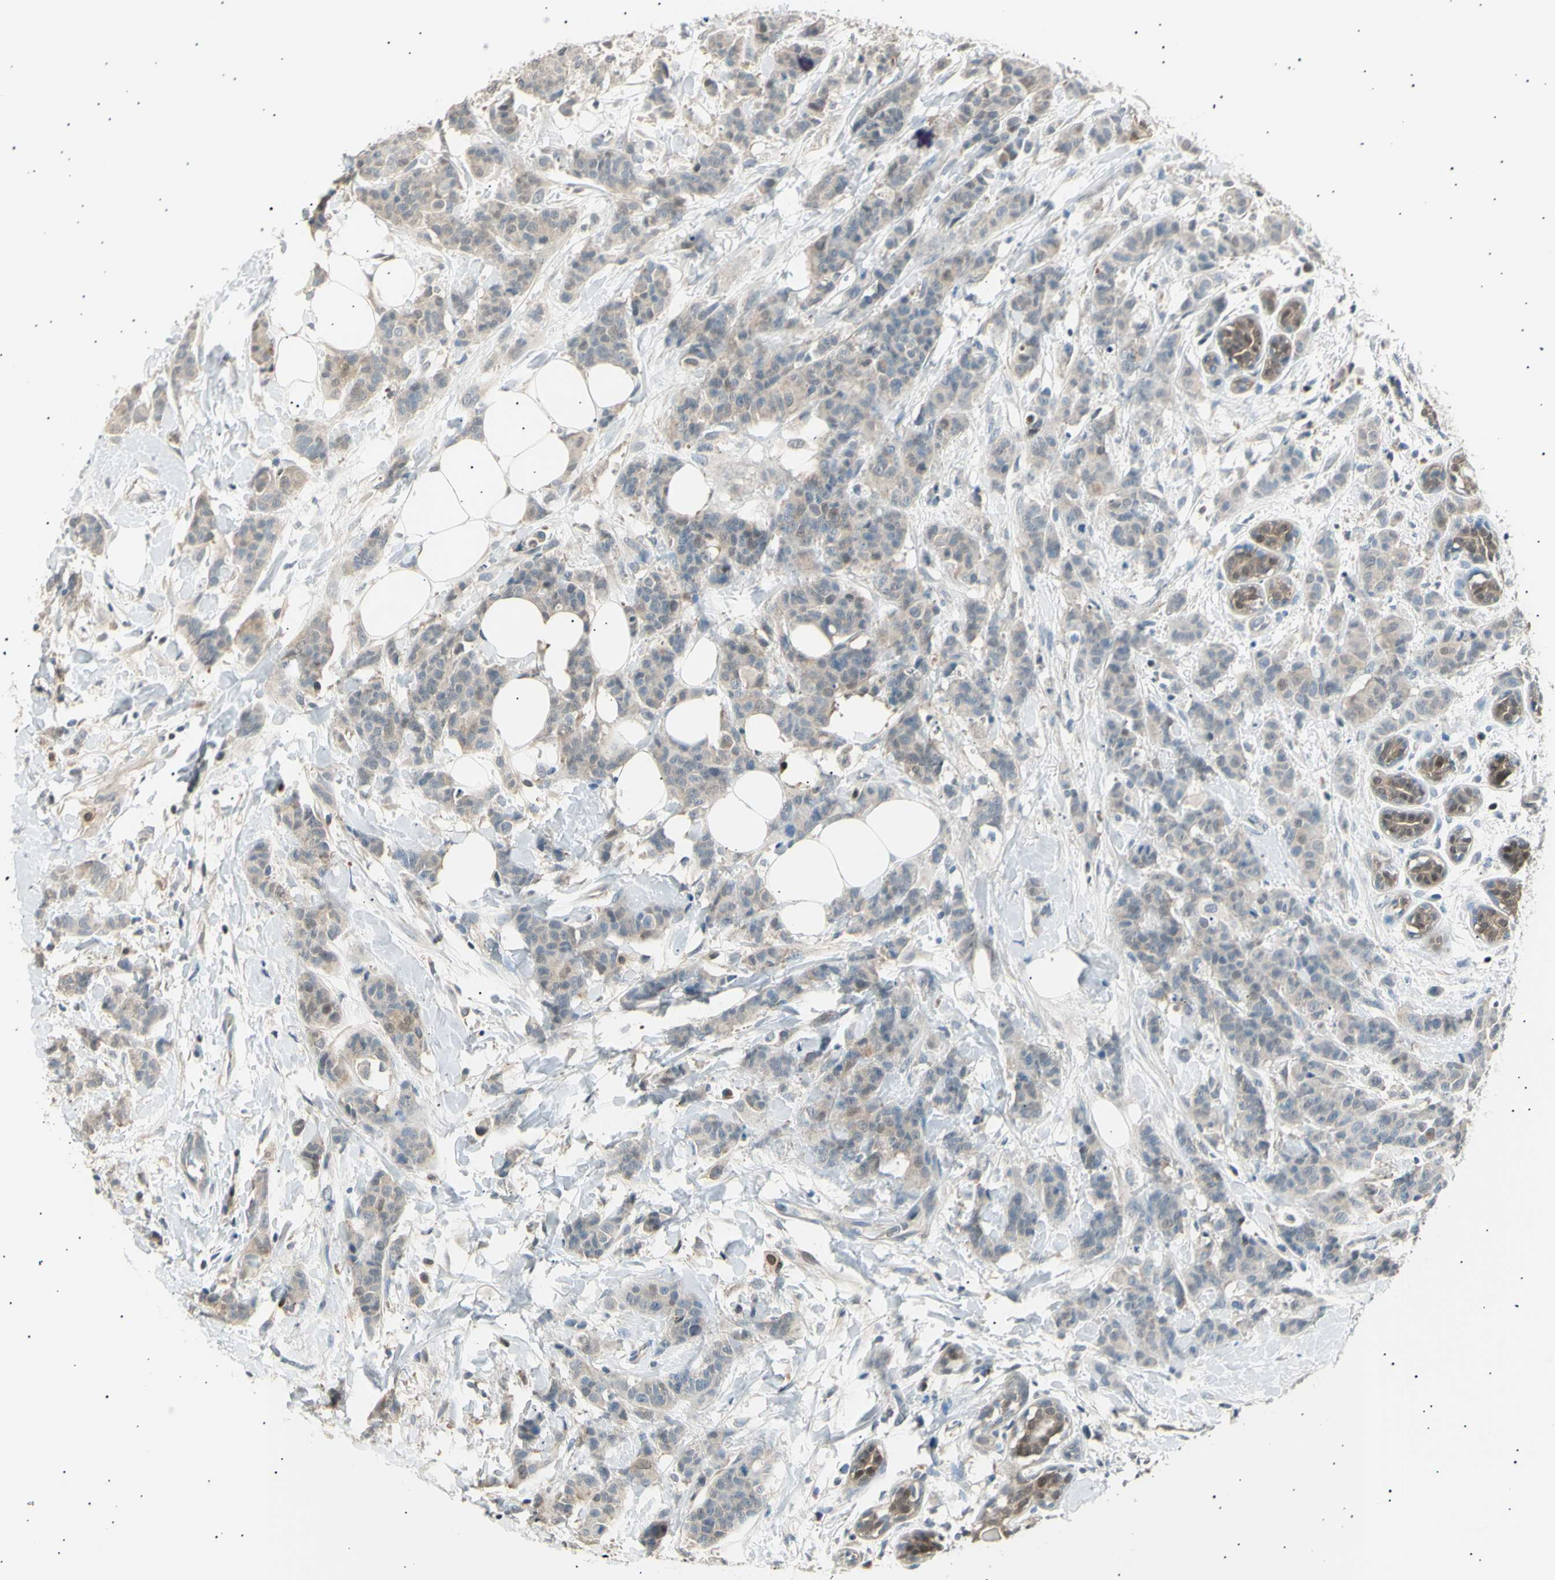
{"staining": {"intensity": "weak", "quantity": ">75%", "location": "cytoplasmic/membranous"}, "tissue": "breast cancer", "cell_type": "Tumor cells", "image_type": "cancer", "snomed": [{"axis": "morphology", "description": "Normal tissue, NOS"}, {"axis": "morphology", "description": "Duct carcinoma"}, {"axis": "topography", "description": "Breast"}], "caption": "Breast intraductal carcinoma stained with a protein marker reveals weak staining in tumor cells.", "gene": "LHPP", "patient": {"sex": "female", "age": 40}}